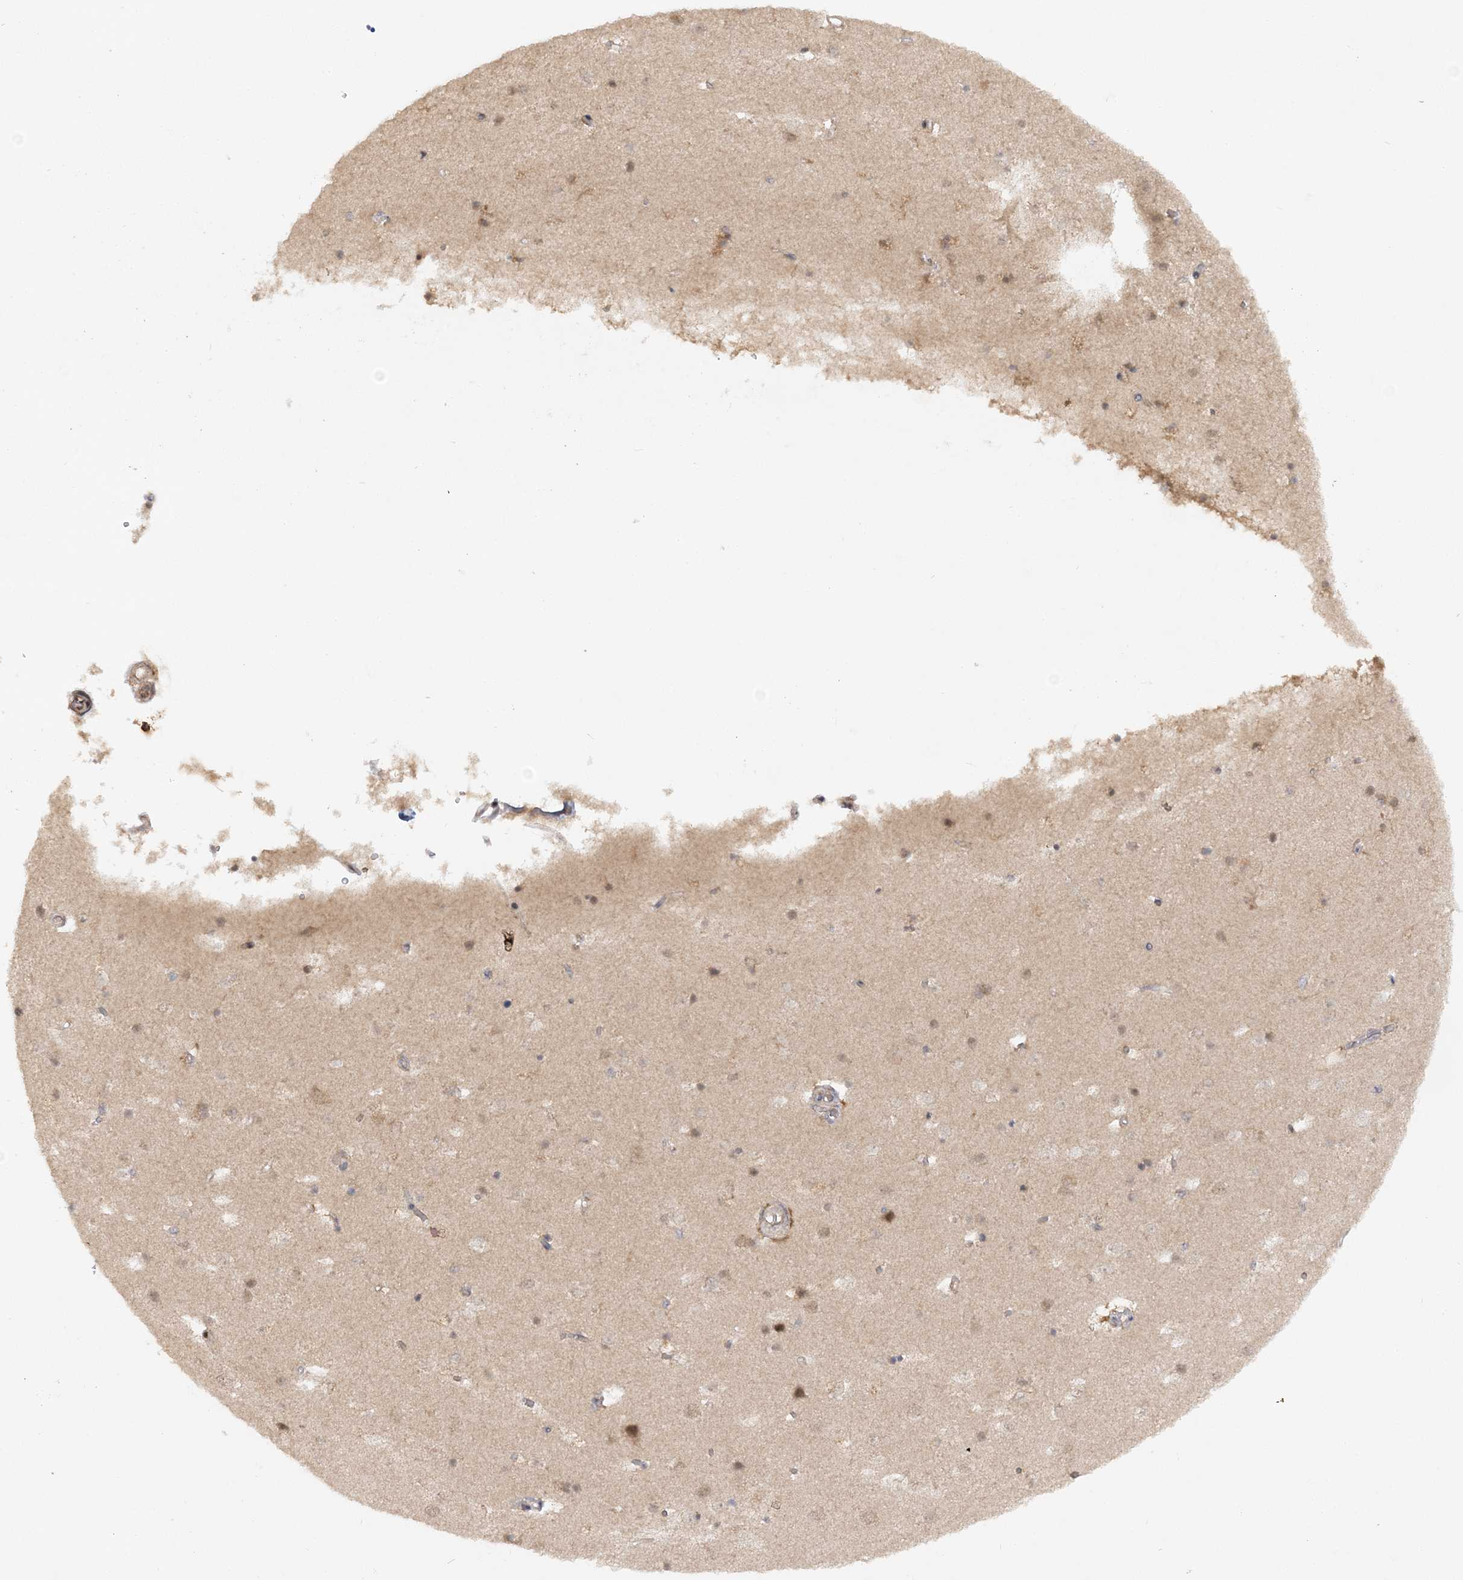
{"staining": {"intensity": "weak", "quantity": "25%-75%", "location": "cytoplasmic/membranous"}, "tissue": "cerebral cortex", "cell_type": "Endothelial cells", "image_type": "normal", "snomed": [{"axis": "morphology", "description": "Normal tissue, NOS"}, {"axis": "topography", "description": "Cerebral cortex"}], "caption": "Weak cytoplasmic/membranous positivity is identified in about 25%-75% of endothelial cells in benign cerebral cortex. (Brightfield microscopy of DAB IHC at high magnification).", "gene": "MMADHC", "patient": {"sex": "male", "age": 54}}